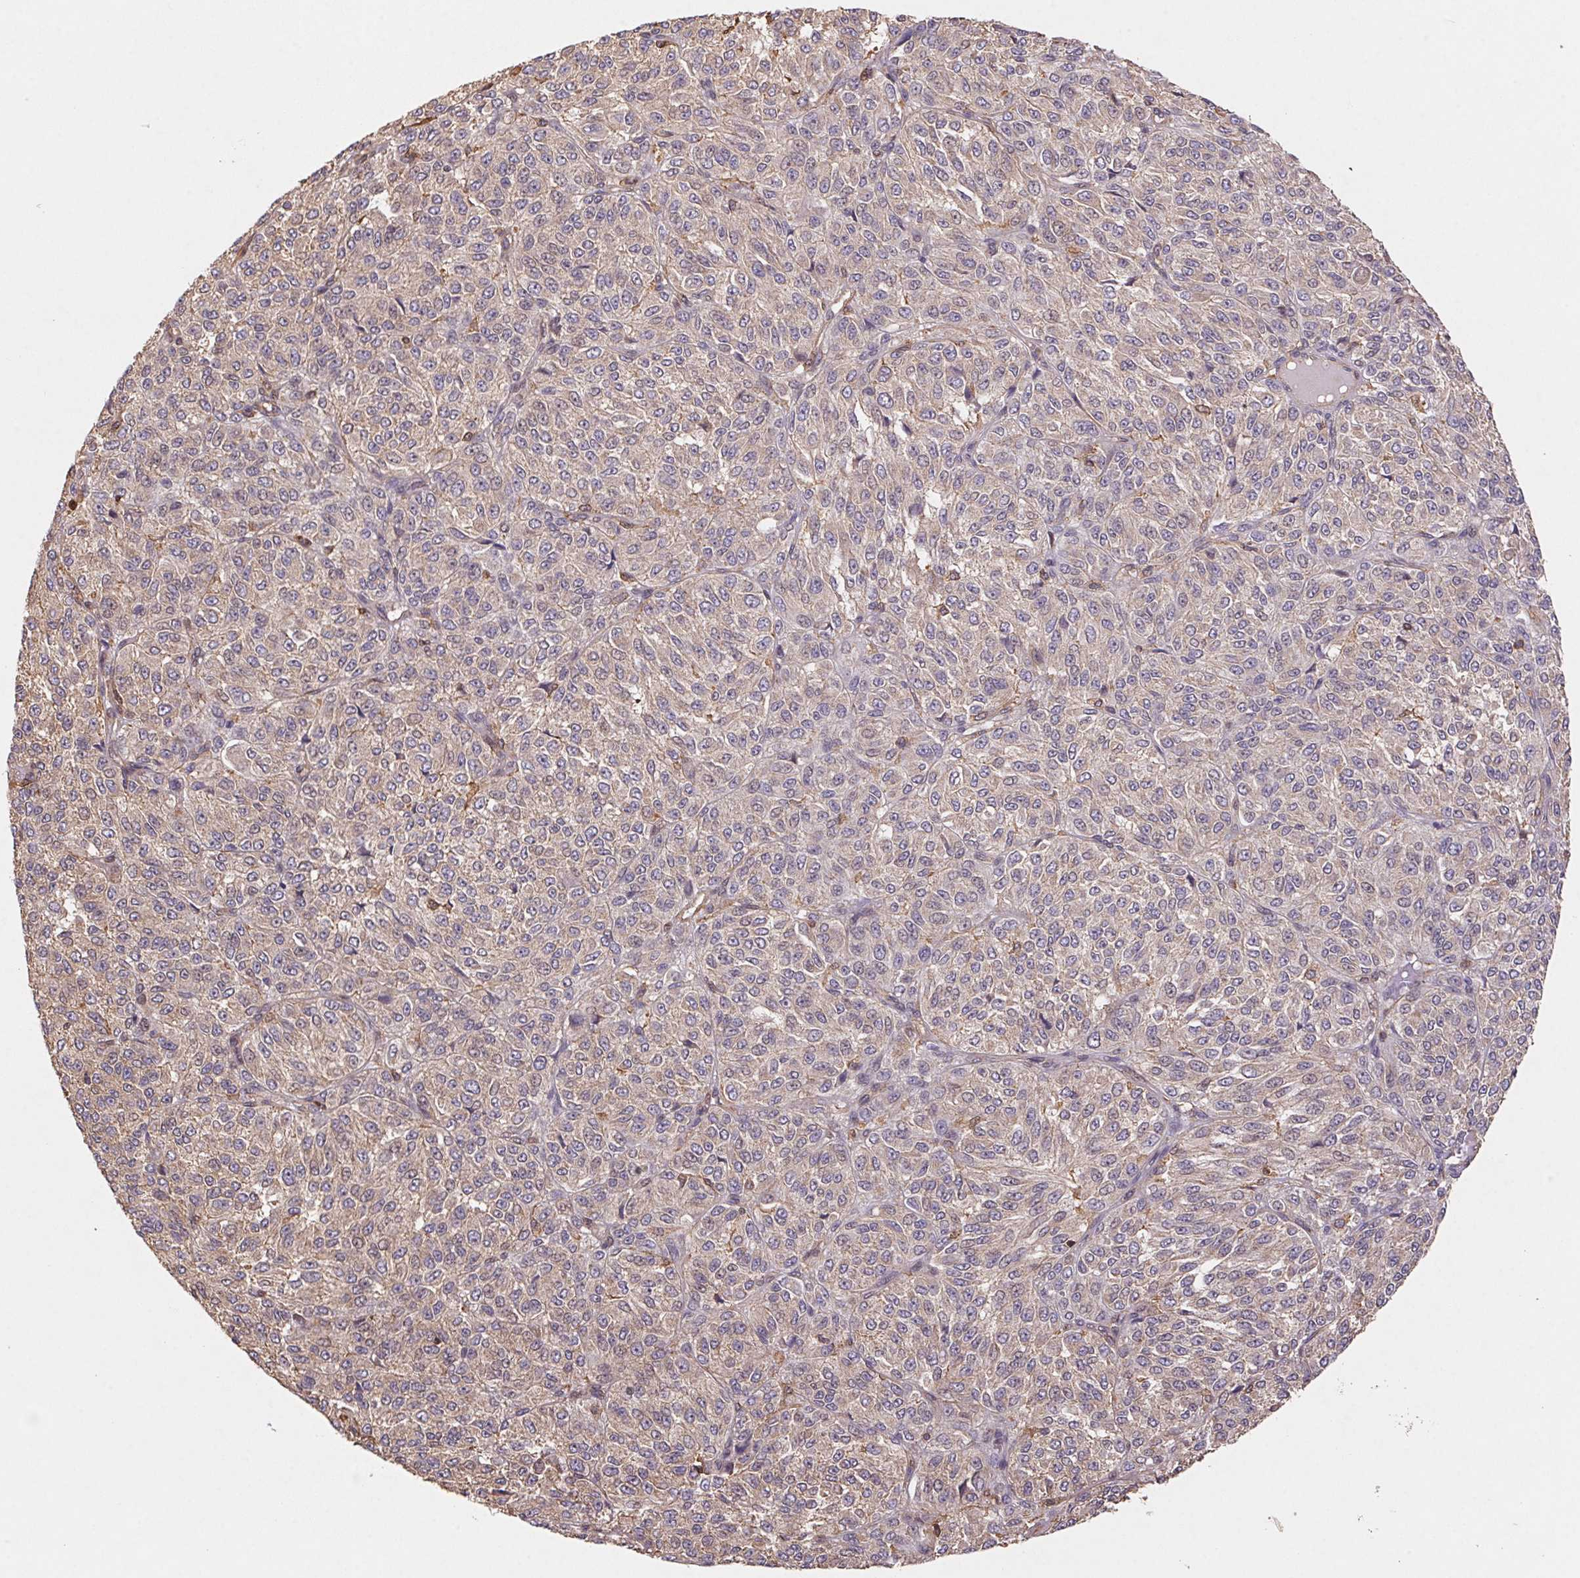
{"staining": {"intensity": "weak", "quantity": "<25%", "location": "cytoplasmic/membranous"}, "tissue": "melanoma", "cell_type": "Tumor cells", "image_type": "cancer", "snomed": [{"axis": "morphology", "description": "Malignant melanoma, Metastatic site"}, {"axis": "topography", "description": "Brain"}], "caption": "Malignant melanoma (metastatic site) stained for a protein using immunohistochemistry (IHC) displays no expression tumor cells.", "gene": "ATG10", "patient": {"sex": "female", "age": 56}}